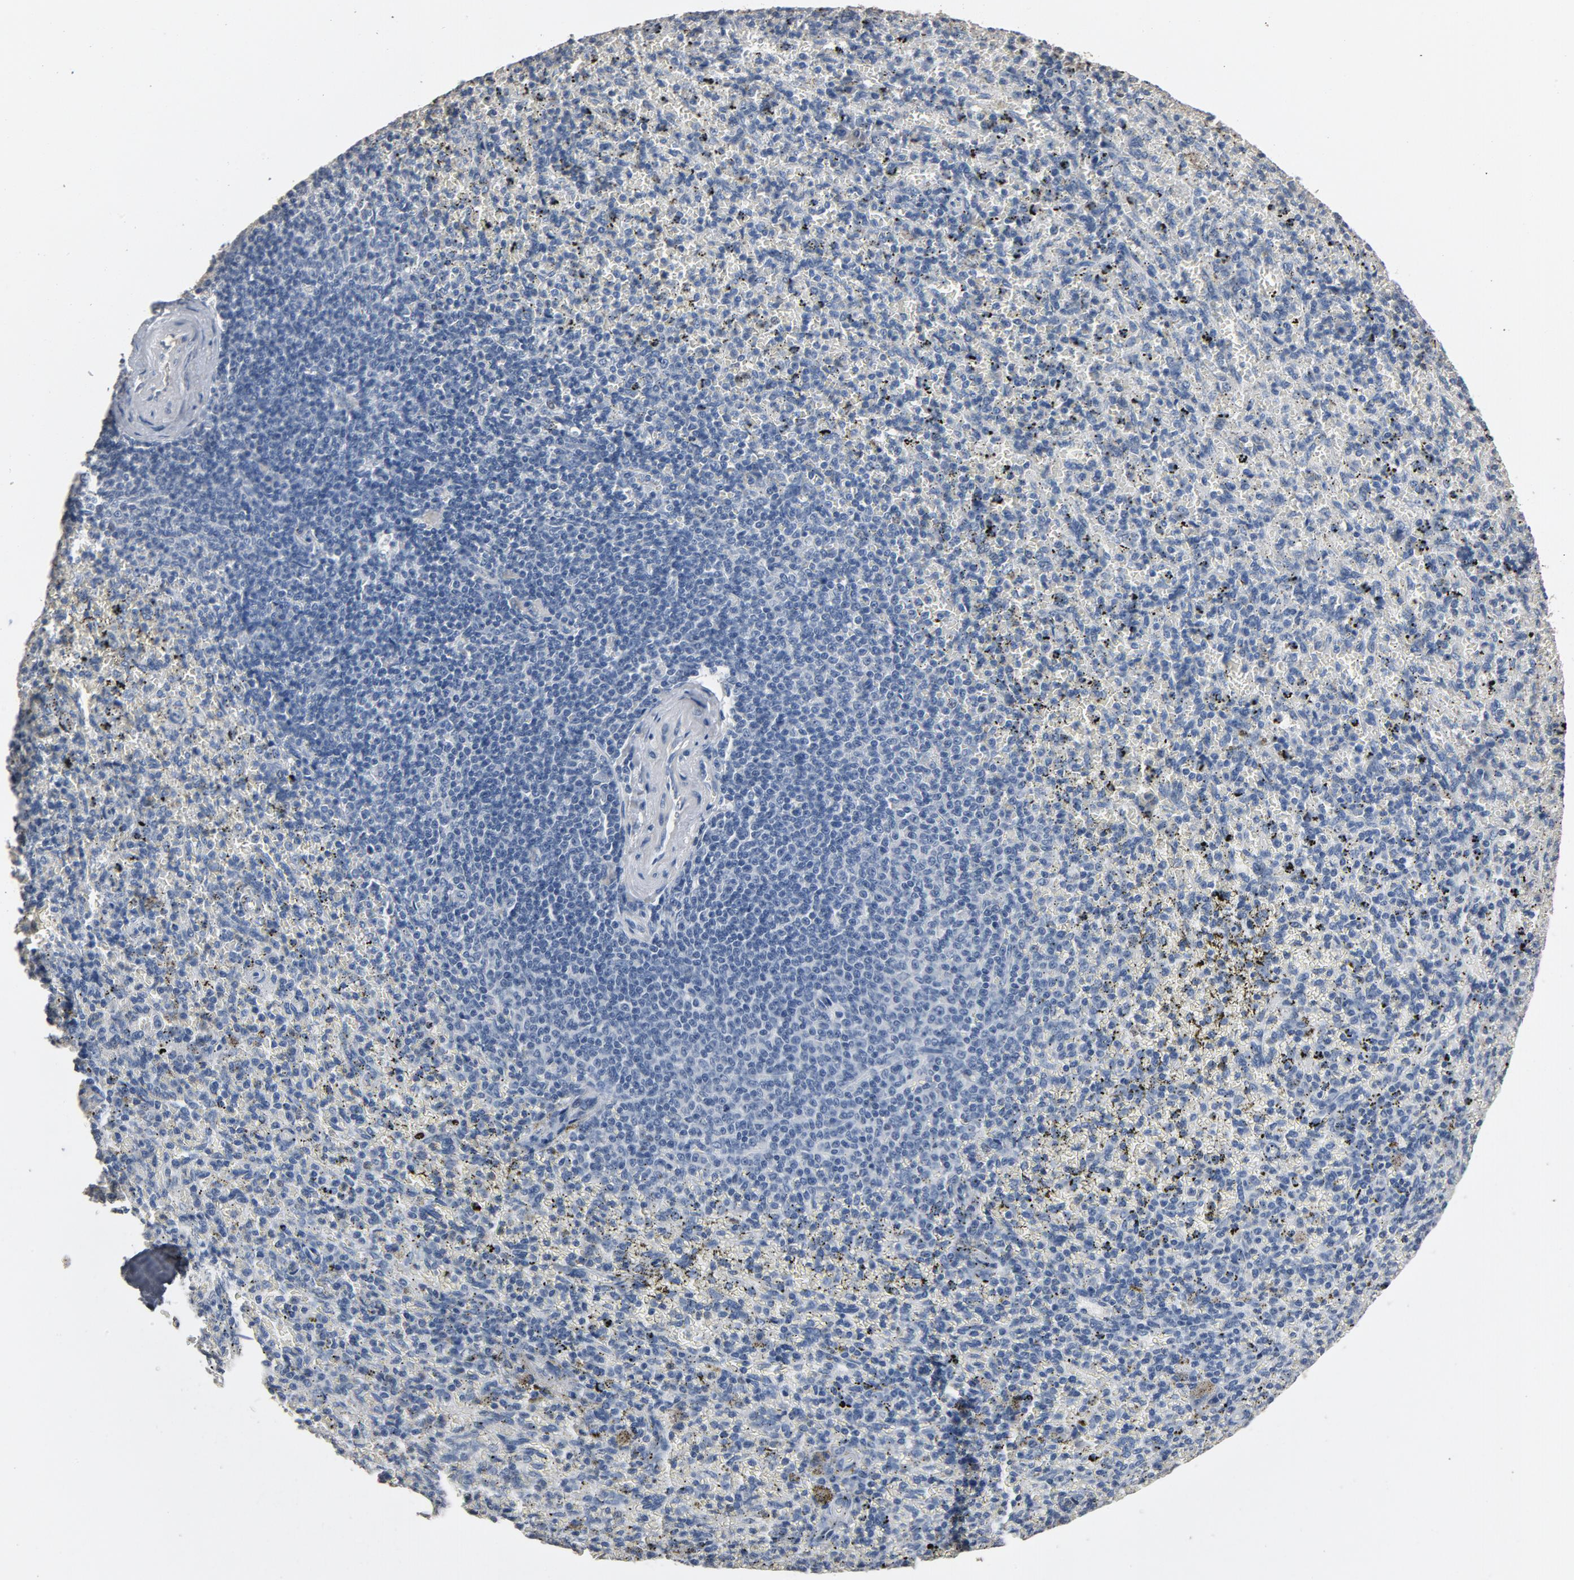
{"staining": {"intensity": "negative", "quantity": "none", "location": "none"}, "tissue": "spleen", "cell_type": "Cells in red pulp", "image_type": "normal", "snomed": [{"axis": "morphology", "description": "Normal tissue, NOS"}, {"axis": "topography", "description": "Spleen"}], "caption": "DAB immunohistochemical staining of normal spleen displays no significant expression in cells in red pulp.", "gene": "SOX6", "patient": {"sex": "female", "age": 43}}